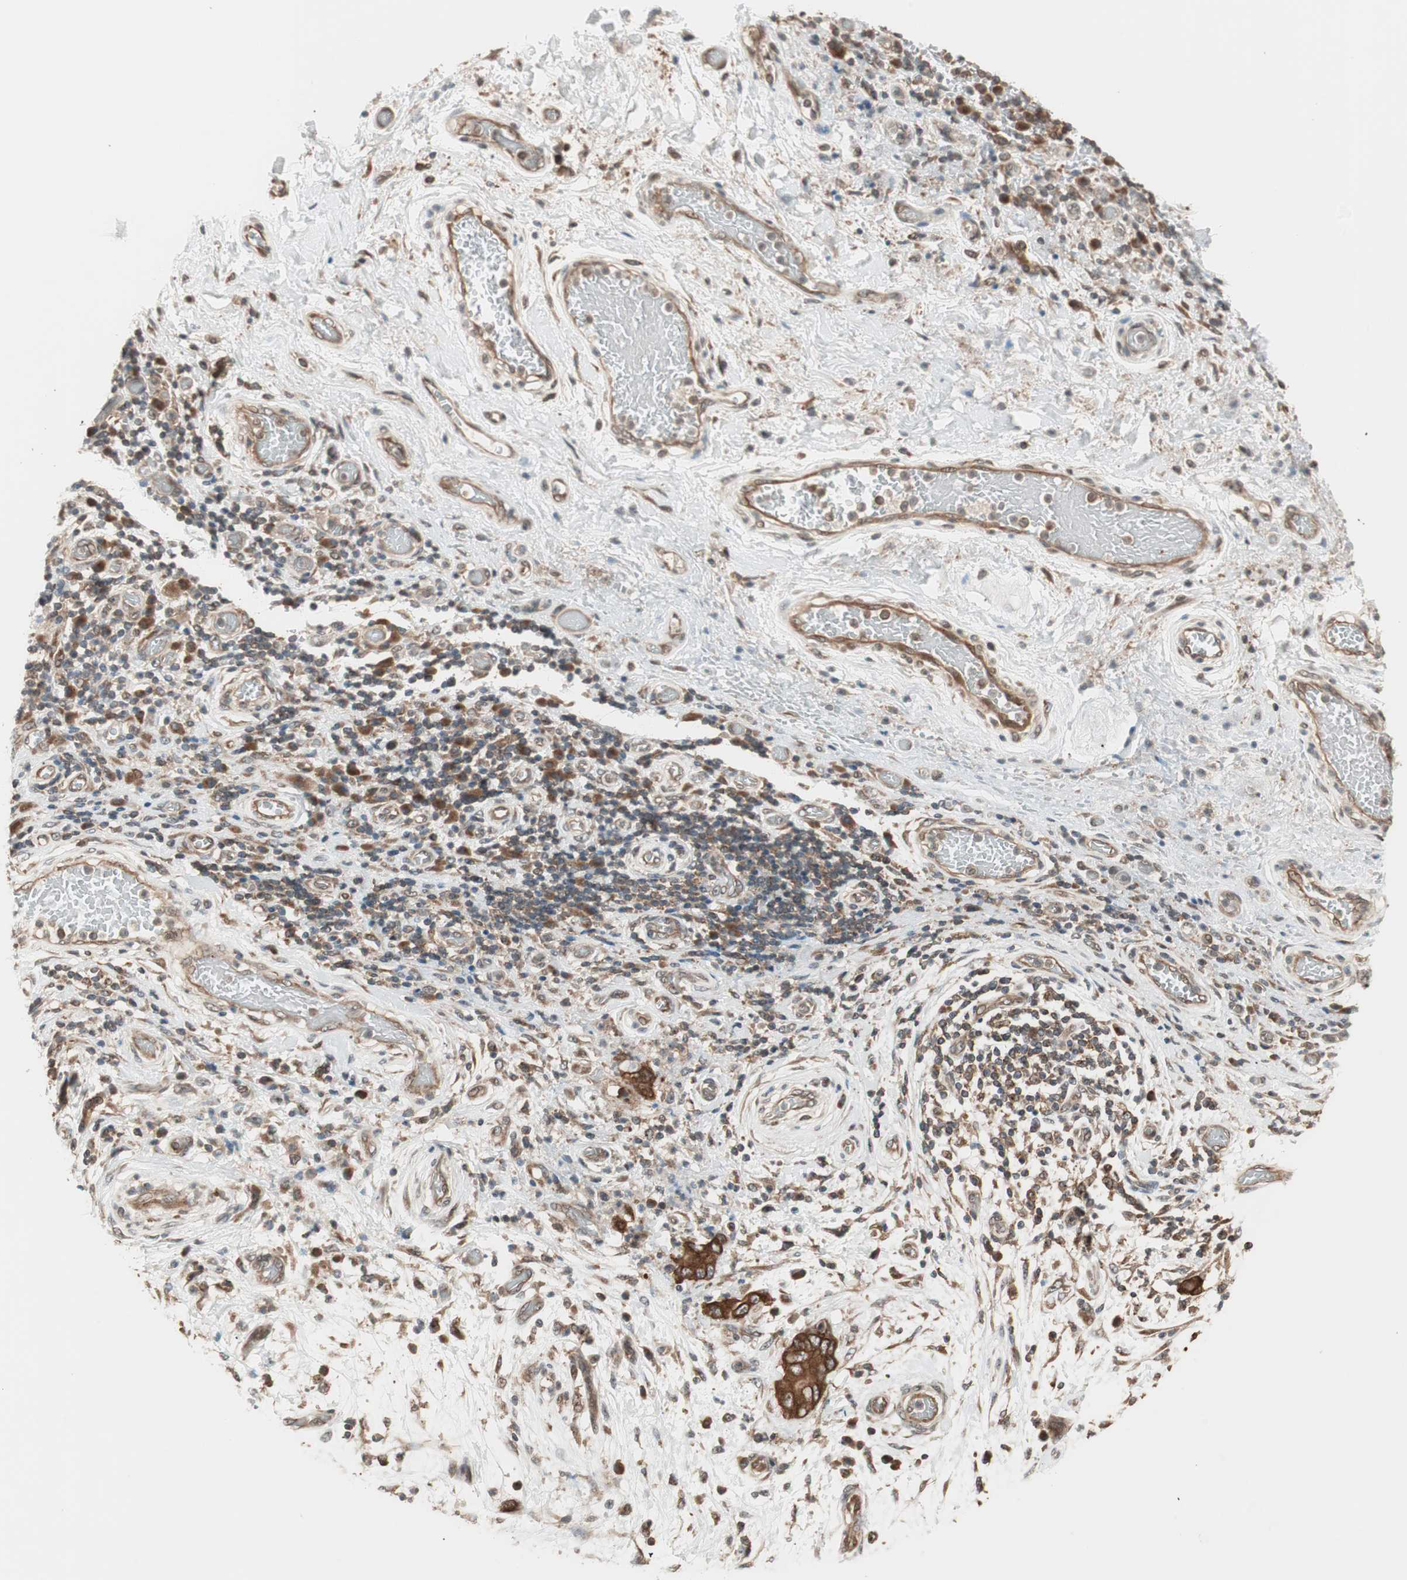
{"staining": {"intensity": "strong", "quantity": ">75%", "location": "cytoplasmic/membranous"}, "tissue": "stomach cancer", "cell_type": "Tumor cells", "image_type": "cancer", "snomed": [{"axis": "morphology", "description": "Adenocarcinoma, NOS"}, {"axis": "topography", "description": "Stomach"}], "caption": "Immunohistochemistry of adenocarcinoma (stomach) shows high levels of strong cytoplasmic/membranous positivity in approximately >75% of tumor cells.", "gene": "FBXO5", "patient": {"sex": "female", "age": 73}}